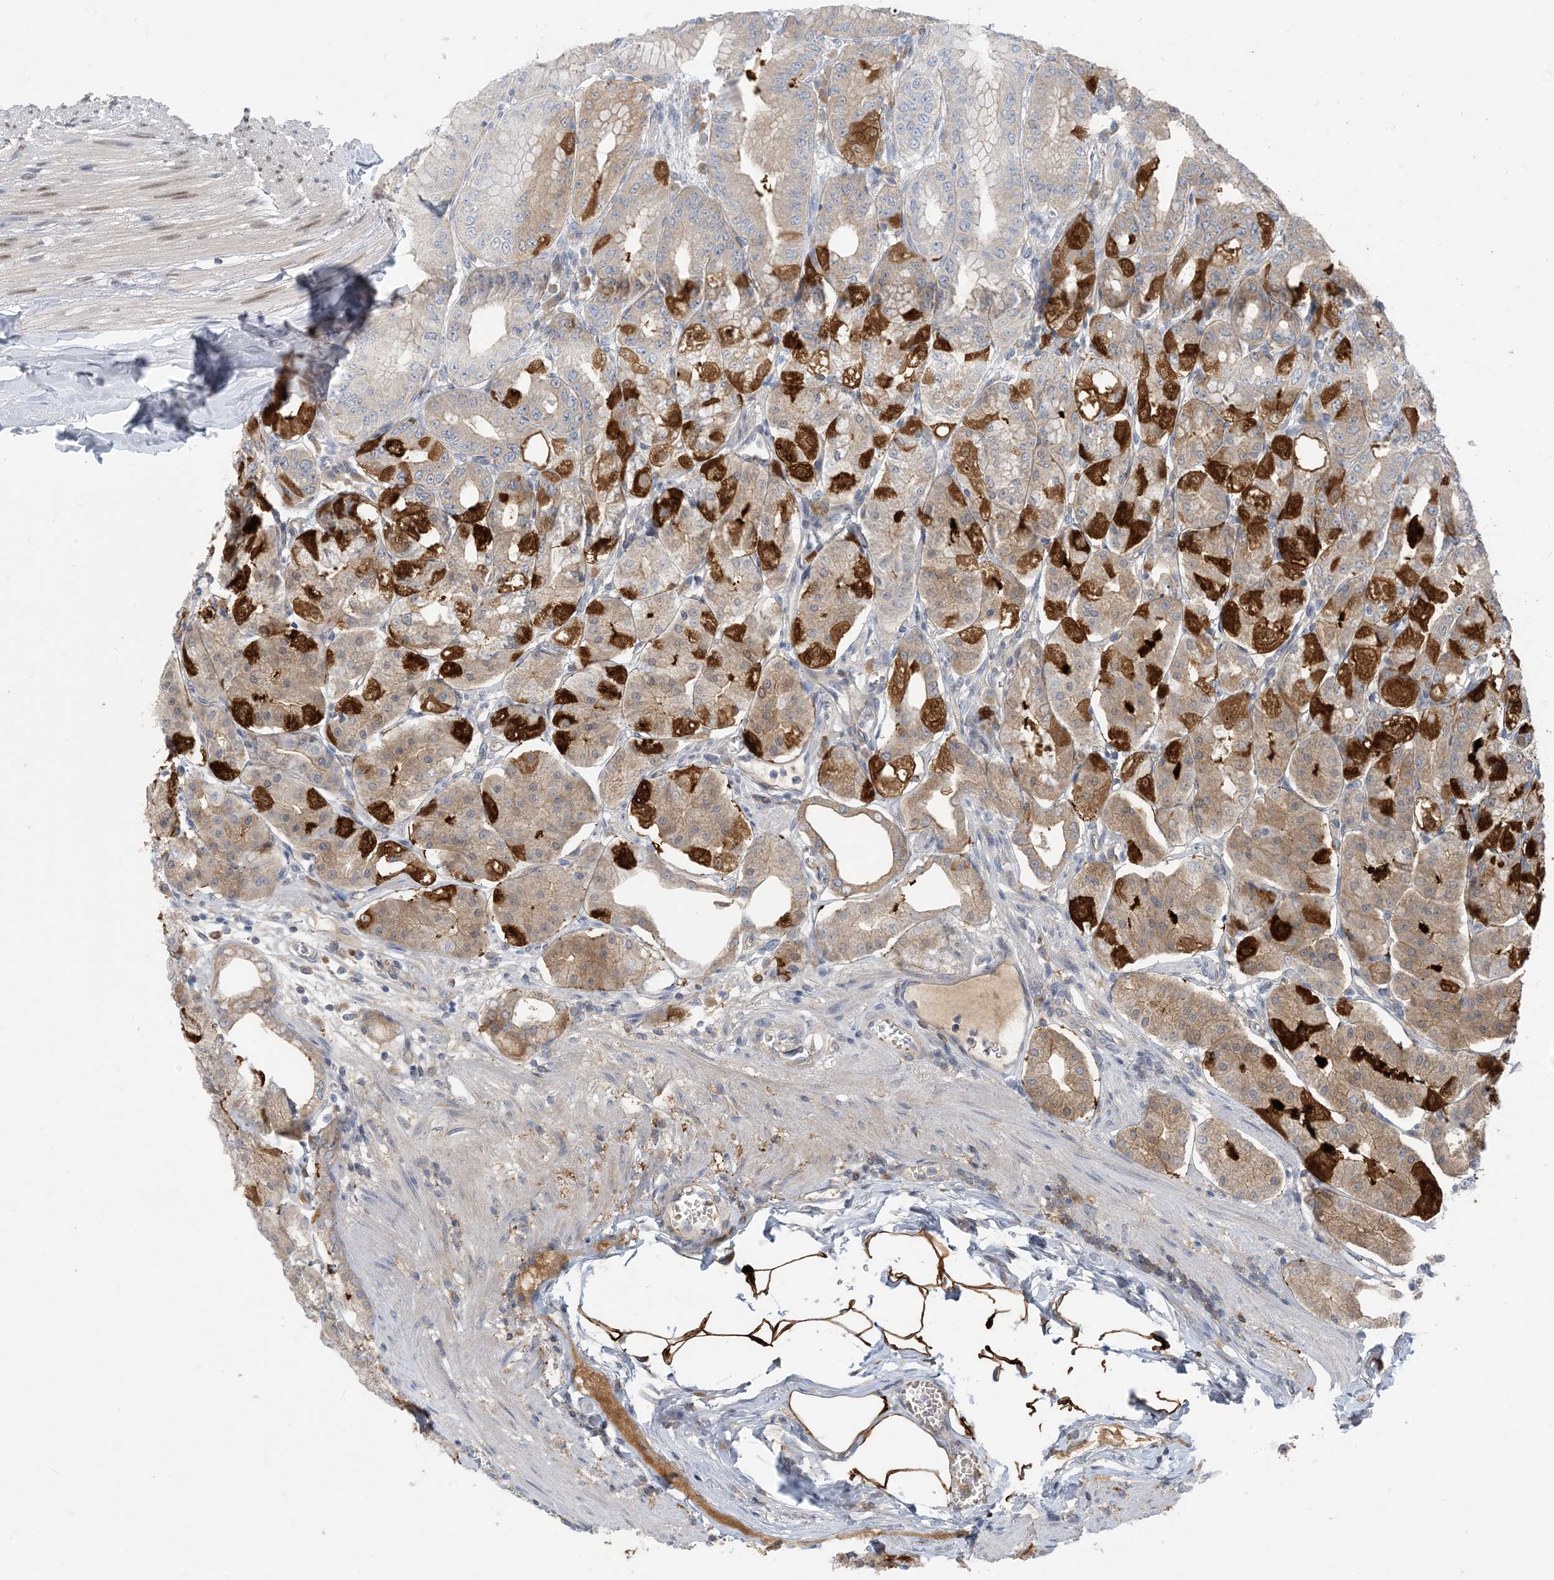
{"staining": {"intensity": "strong", "quantity": "25%-75%", "location": "cytoplasmic/membranous"}, "tissue": "stomach", "cell_type": "Glandular cells", "image_type": "normal", "snomed": [{"axis": "morphology", "description": "Normal tissue, NOS"}, {"axis": "topography", "description": "Stomach, lower"}], "caption": "Immunohistochemistry (IHC) micrograph of normal stomach: human stomach stained using IHC exhibits high levels of strong protein expression localized specifically in the cytoplasmic/membranous of glandular cells, appearing as a cytoplasmic/membranous brown color.", "gene": "ZC3H12A", "patient": {"sex": "male", "age": 71}}